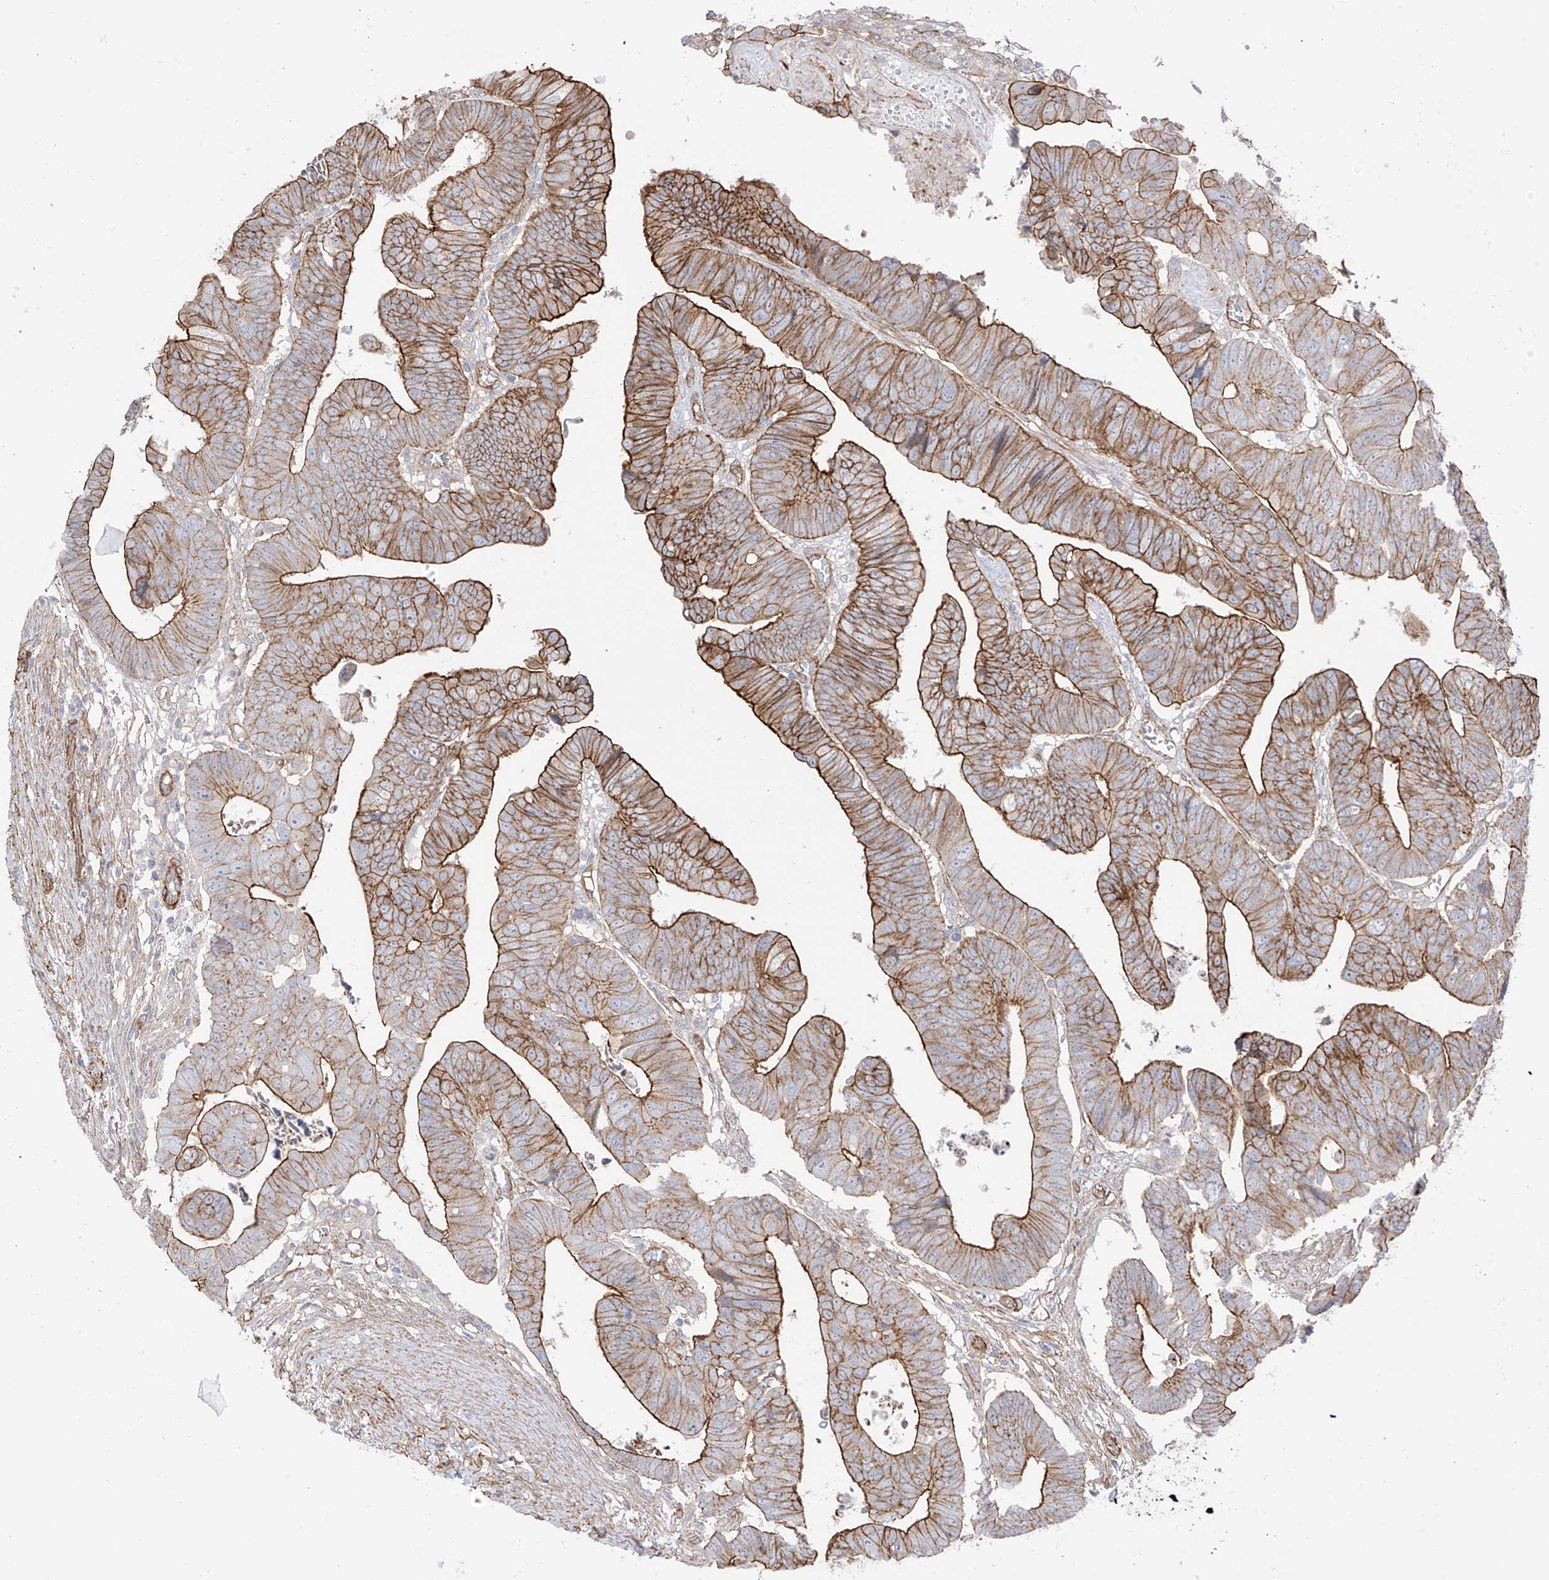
{"staining": {"intensity": "moderate", "quantity": "25%-75%", "location": "cytoplasmic/membranous"}, "tissue": "colorectal cancer", "cell_type": "Tumor cells", "image_type": "cancer", "snomed": [{"axis": "morphology", "description": "Adenocarcinoma, NOS"}, {"axis": "topography", "description": "Rectum"}], "caption": "This is an image of immunohistochemistry (IHC) staining of colorectal cancer (adenocarcinoma), which shows moderate positivity in the cytoplasmic/membranous of tumor cells.", "gene": "ZNF180", "patient": {"sex": "female", "age": 65}}